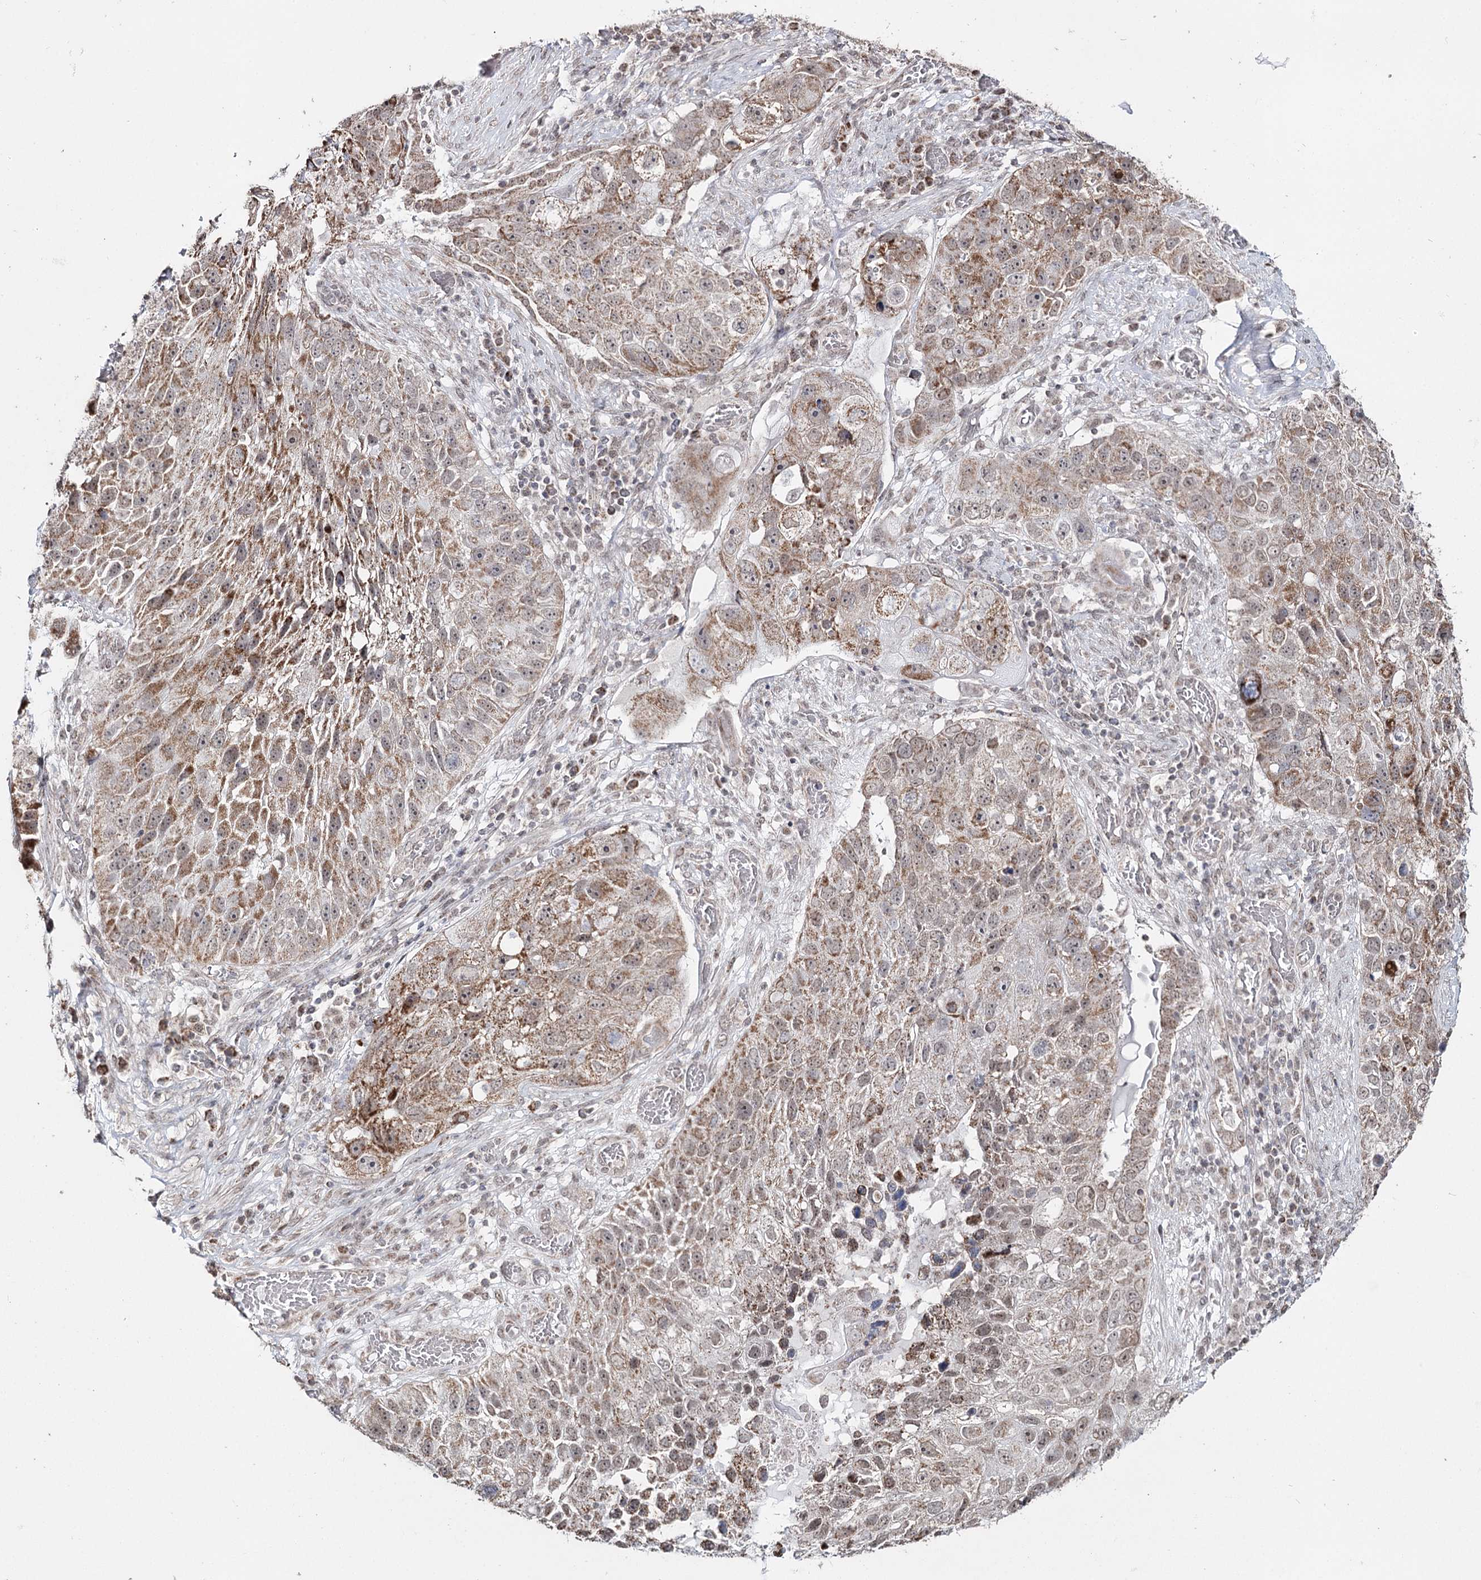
{"staining": {"intensity": "moderate", "quantity": ">75%", "location": "cytoplasmic/membranous"}, "tissue": "lung cancer", "cell_type": "Tumor cells", "image_type": "cancer", "snomed": [{"axis": "morphology", "description": "Squamous cell carcinoma, NOS"}, {"axis": "topography", "description": "Lung"}], "caption": "About >75% of tumor cells in human lung squamous cell carcinoma show moderate cytoplasmic/membranous protein expression as visualized by brown immunohistochemical staining.", "gene": "PDHX", "patient": {"sex": "male", "age": 61}}